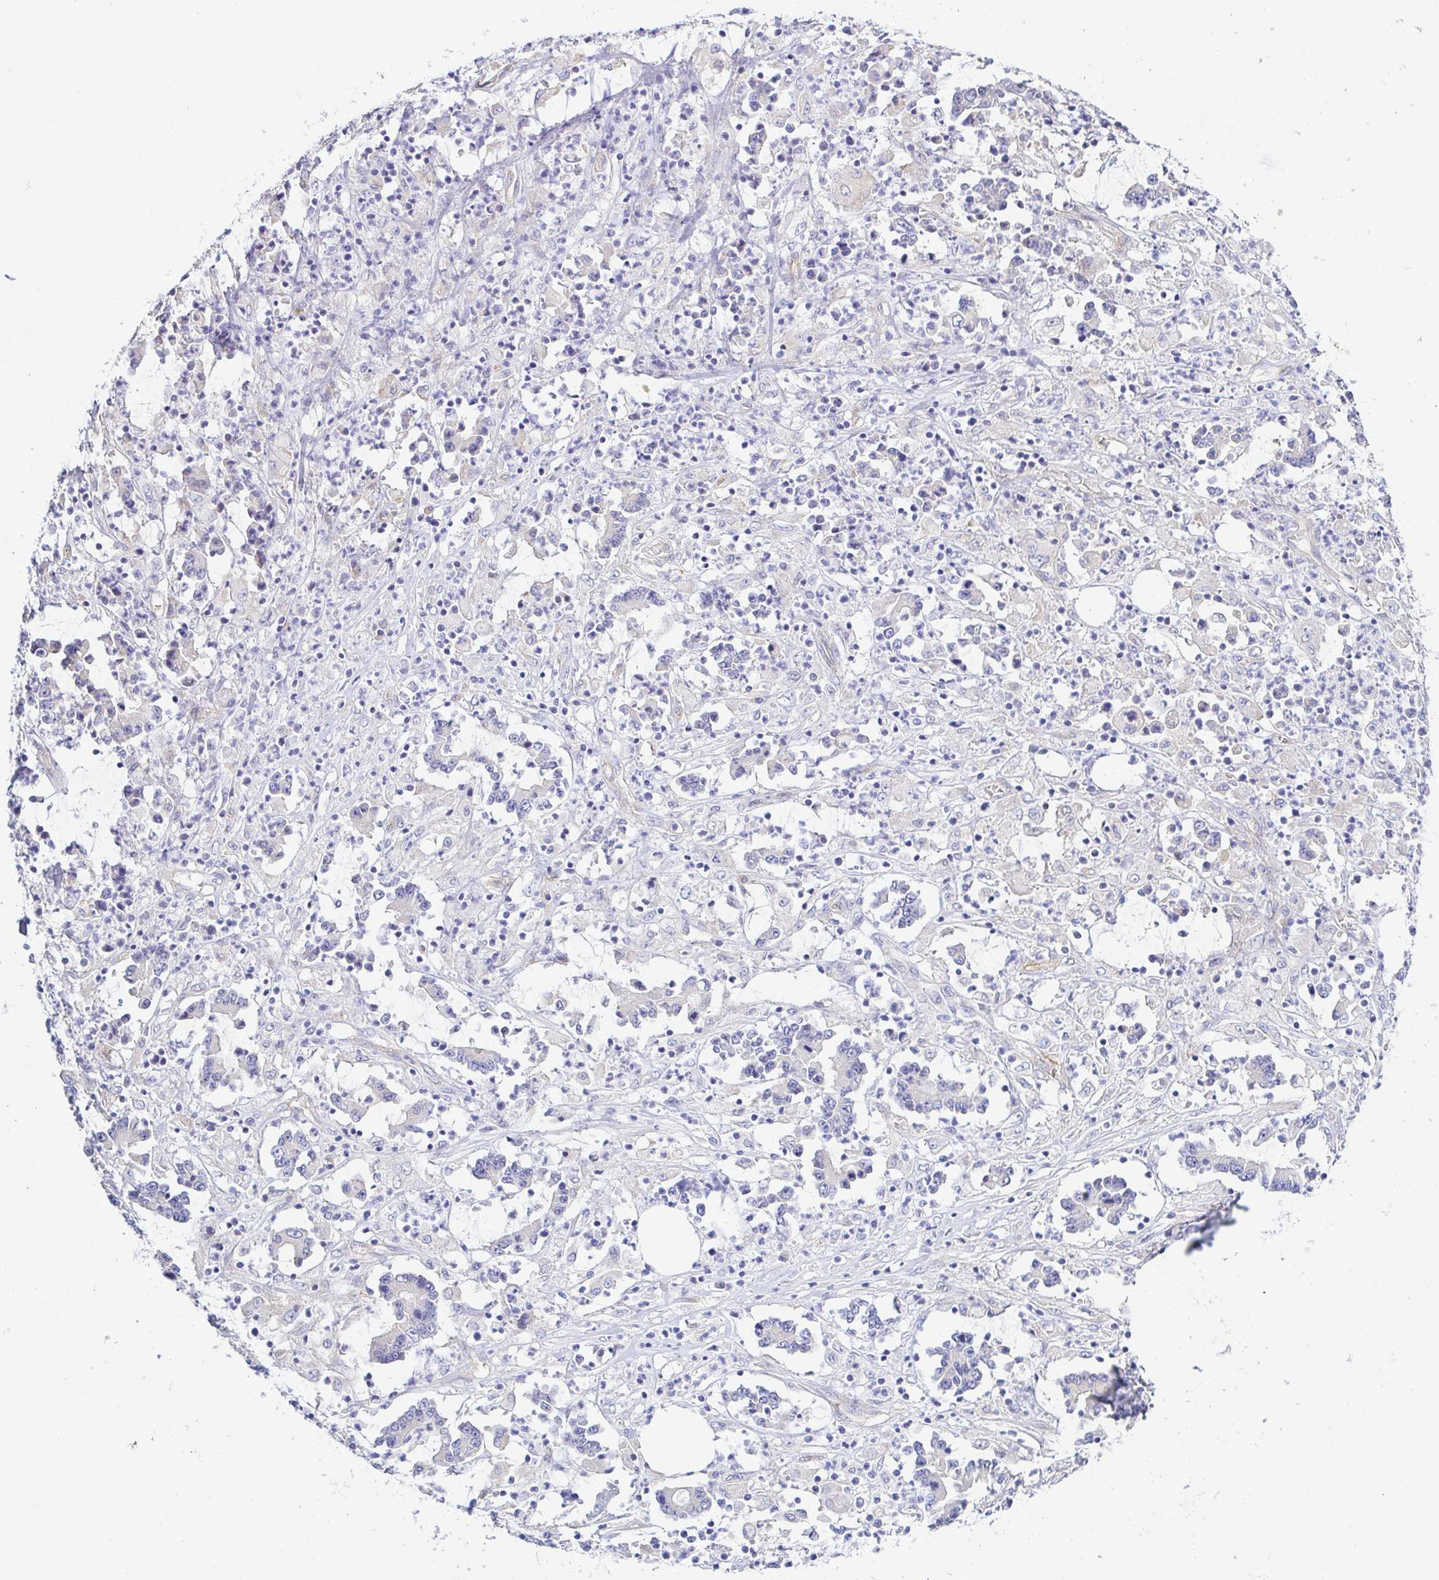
{"staining": {"intensity": "negative", "quantity": "none", "location": "none"}, "tissue": "stomach cancer", "cell_type": "Tumor cells", "image_type": "cancer", "snomed": [{"axis": "morphology", "description": "Adenocarcinoma, NOS"}, {"axis": "topography", "description": "Stomach, upper"}], "caption": "The IHC histopathology image has no significant staining in tumor cells of adenocarcinoma (stomach) tissue.", "gene": "ARL4D", "patient": {"sex": "male", "age": 68}}